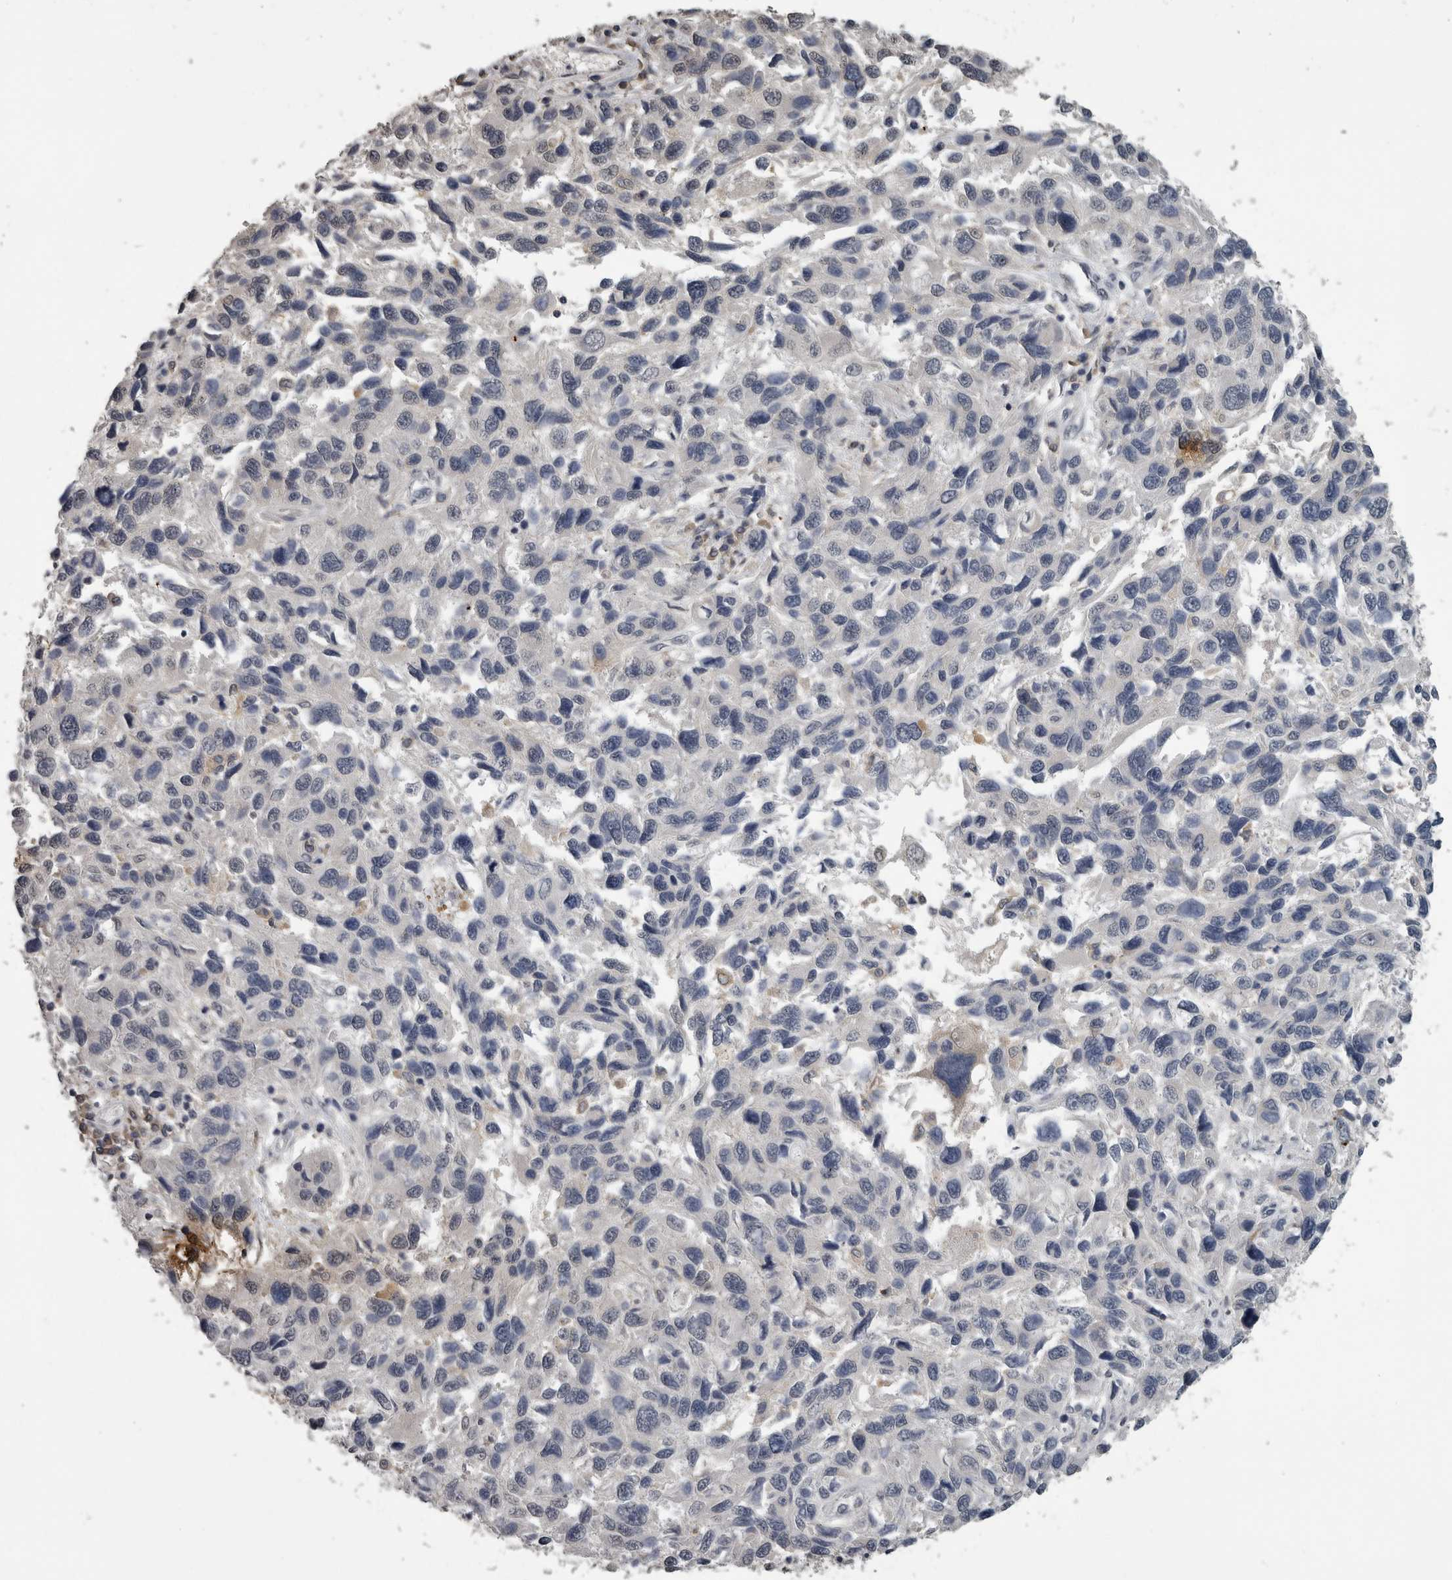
{"staining": {"intensity": "negative", "quantity": "none", "location": "none"}, "tissue": "melanoma", "cell_type": "Tumor cells", "image_type": "cancer", "snomed": [{"axis": "morphology", "description": "Malignant melanoma, NOS"}, {"axis": "topography", "description": "Skin"}], "caption": "This is an IHC micrograph of human malignant melanoma. There is no positivity in tumor cells.", "gene": "PIK3AP1", "patient": {"sex": "male", "age": 53}}